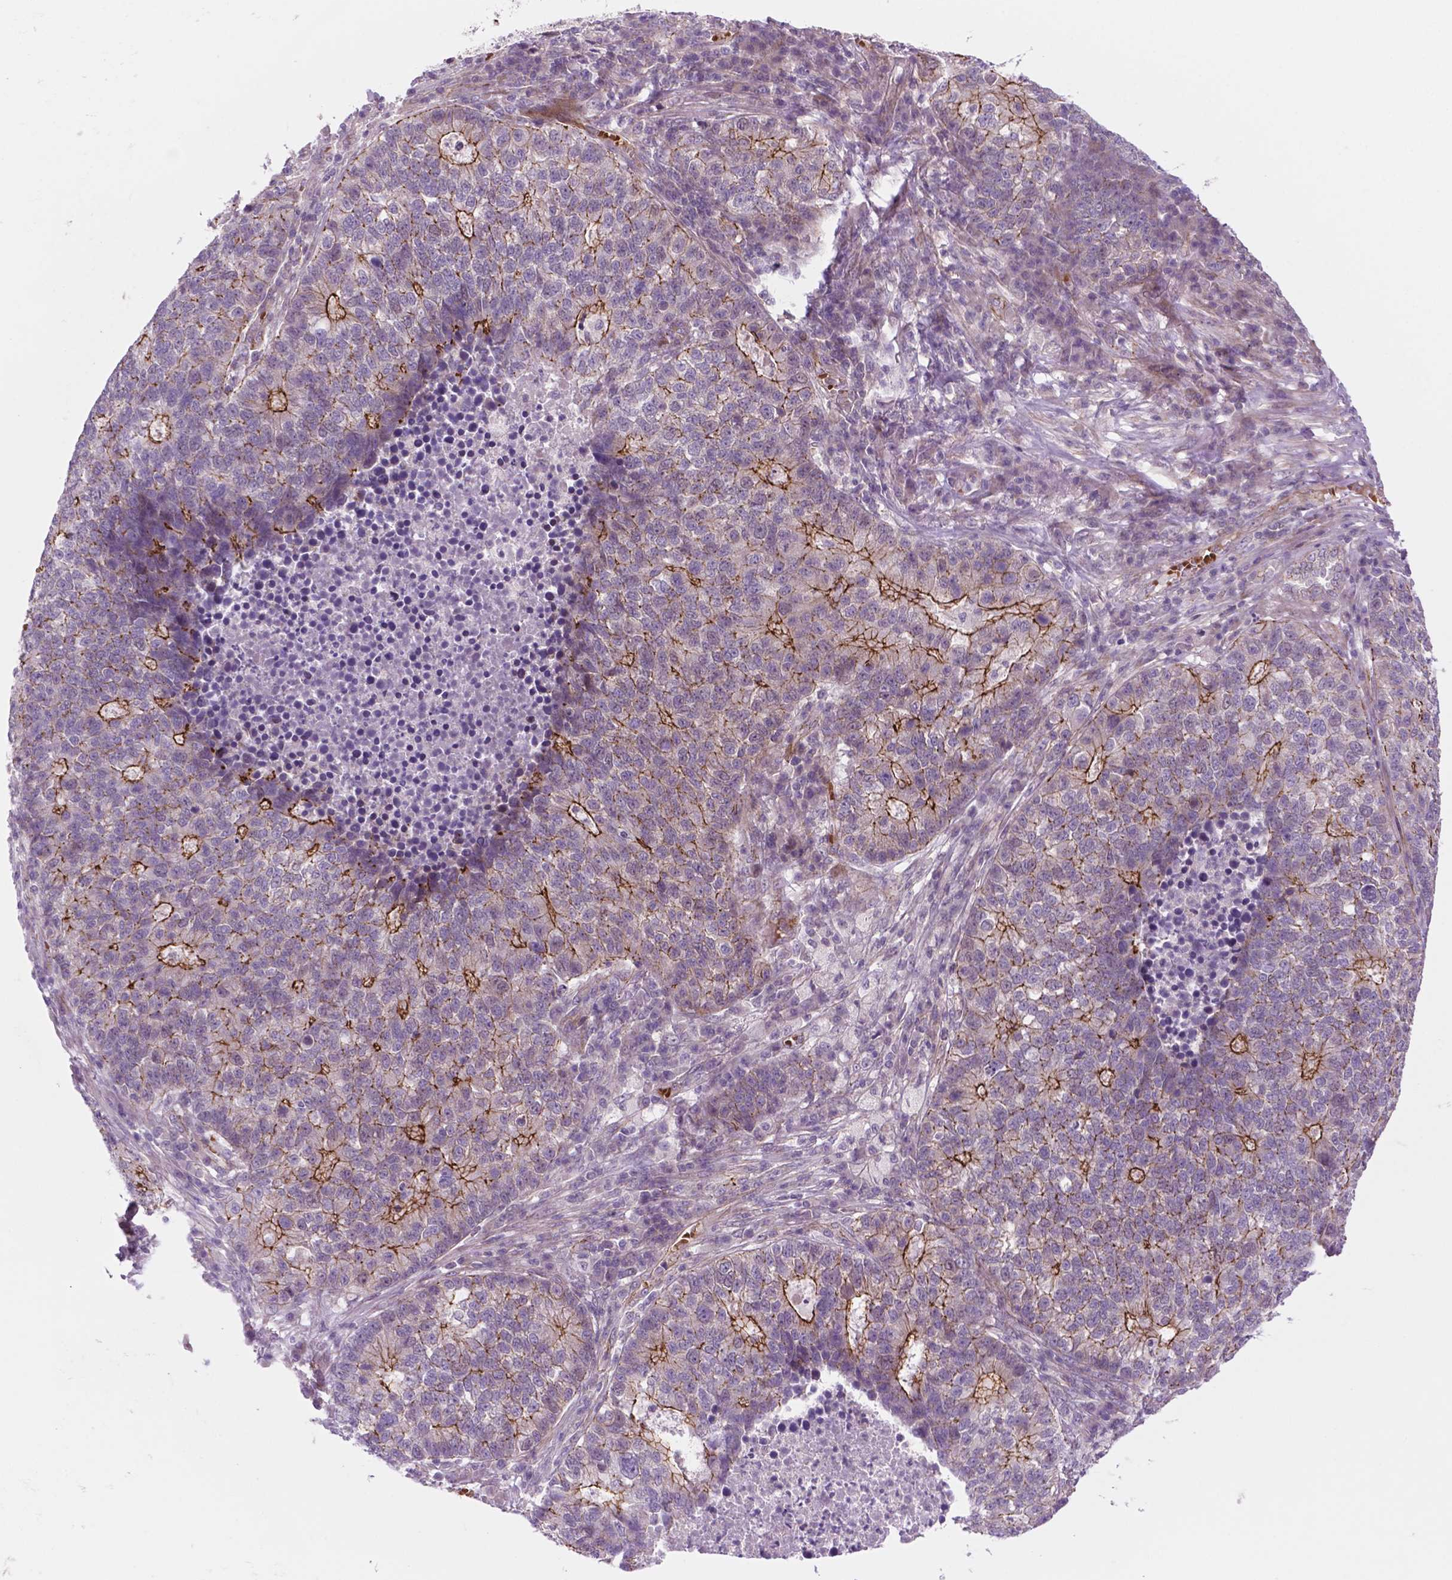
{"staining": {"intensity": "moderate", "quantity": "<25%", "location": "cytoplasmic/membranous"}, "tissue": "lung cancer", "cell_type": "Tumor cells", "image_type": "cancer", "snomed": [{"axis": "morphology", "description": "Adenocarcinoma, NOS"}, {"axis": "topography", "description": "Lung"}], "caption": "Tumor cells show moderate cytoplasmic/membranous positivity in about <25% of cells in lung adenocarcinoma.", "gene": "RND3", "patient": {"sex": "male", "age": 57}}